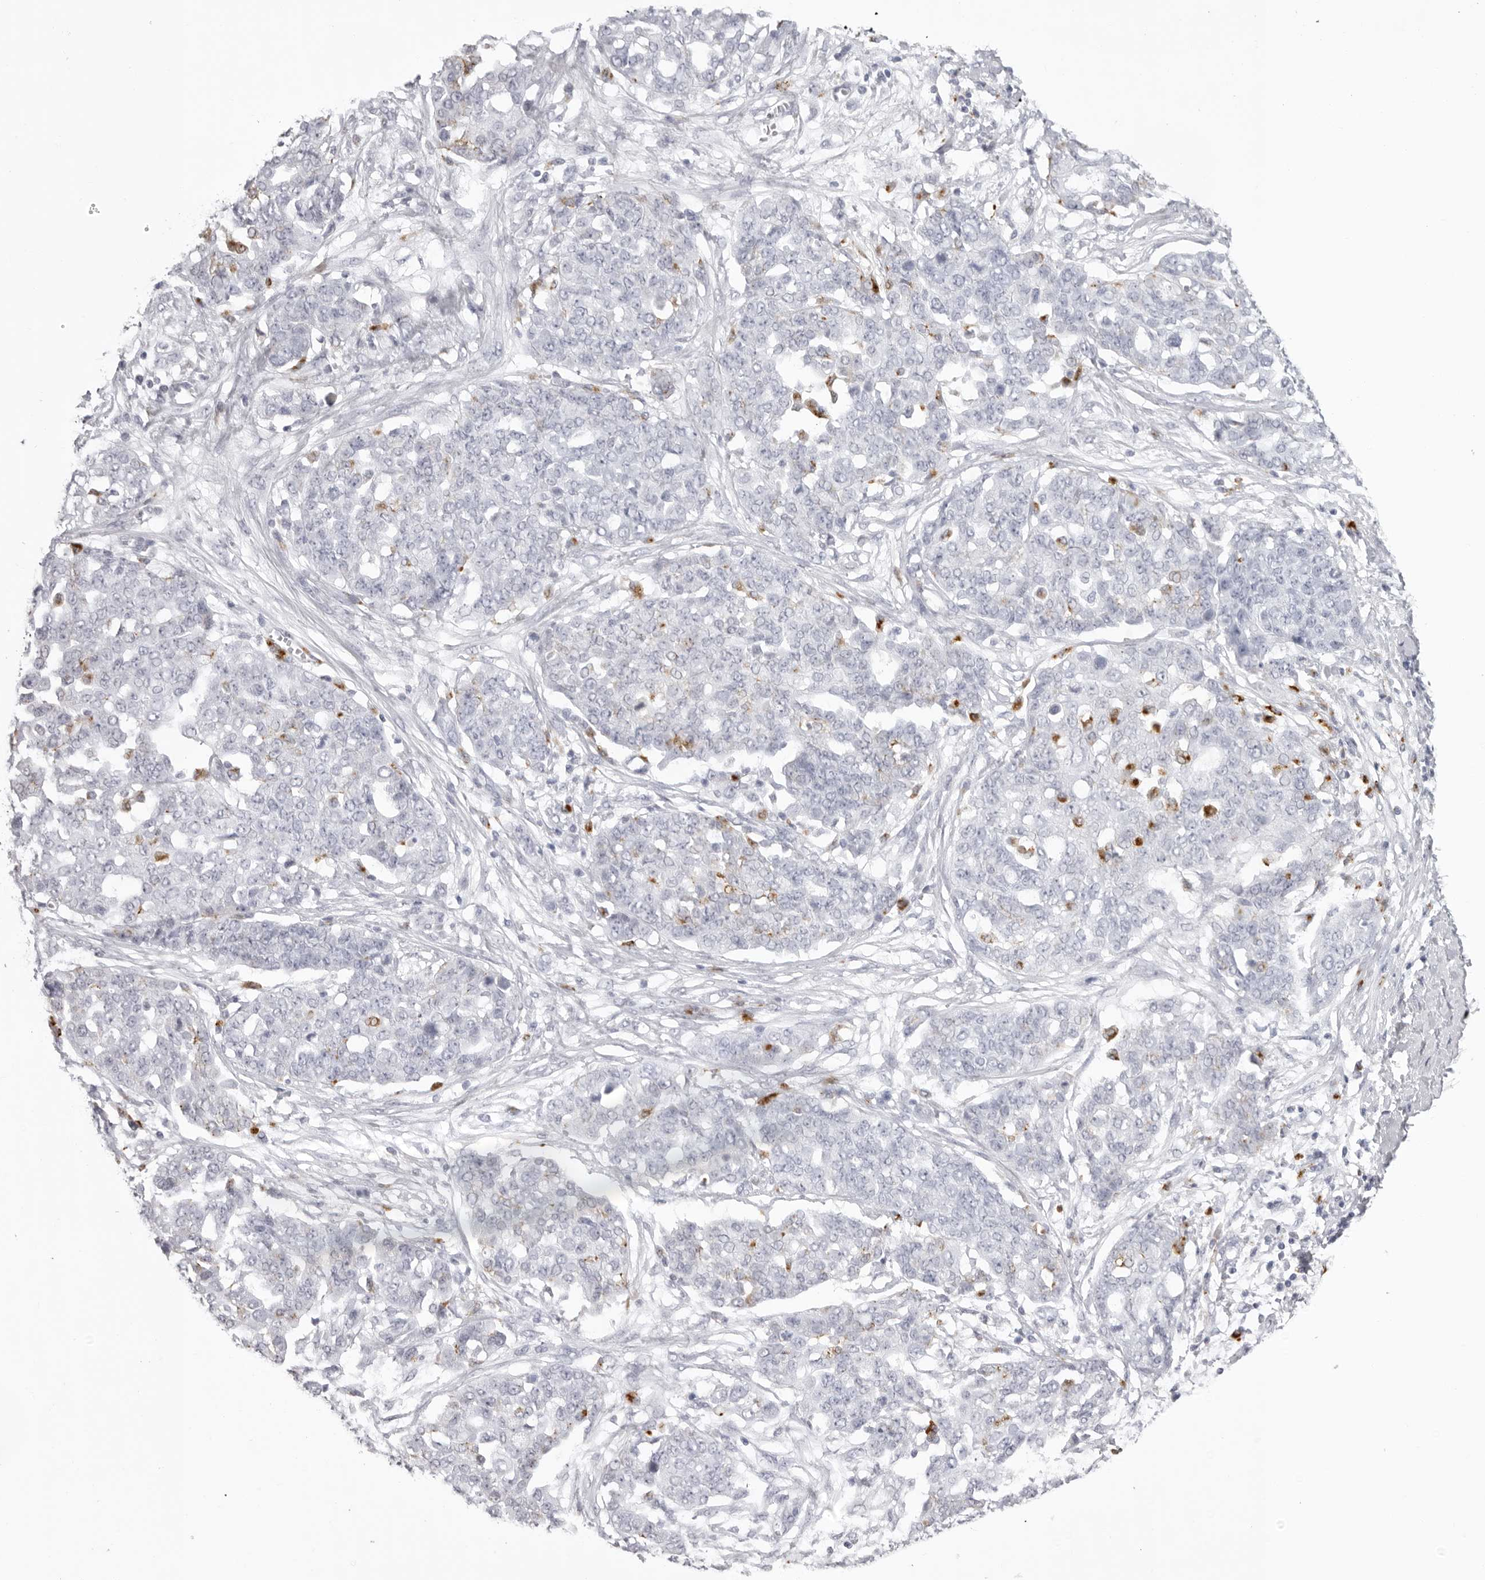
{"staining": {"intensity": "negative", "quantity": "none", "location": "none"}, "tissue": "ovarian cancer", "cell_type": "Tumor cells", "image_type": "cancer", "snomed": [{"axis": "morphology", "description": "Cystadenocarcinoma, serous, NOS"}, {"axis": "topography", "description": "Soft tissue"}, {"axis": "topography", "description": "Ovary"}], "caption": "This micrograph is of ovarian serous cystadenocarcinoma stained with immunohistochemistry (IHC) to label a protein in brown with the nuclei are counter-stained blue. There is no staining in tumor cells.", "gene": "IL25", "patient": {"sex": "female", "age": 57}}